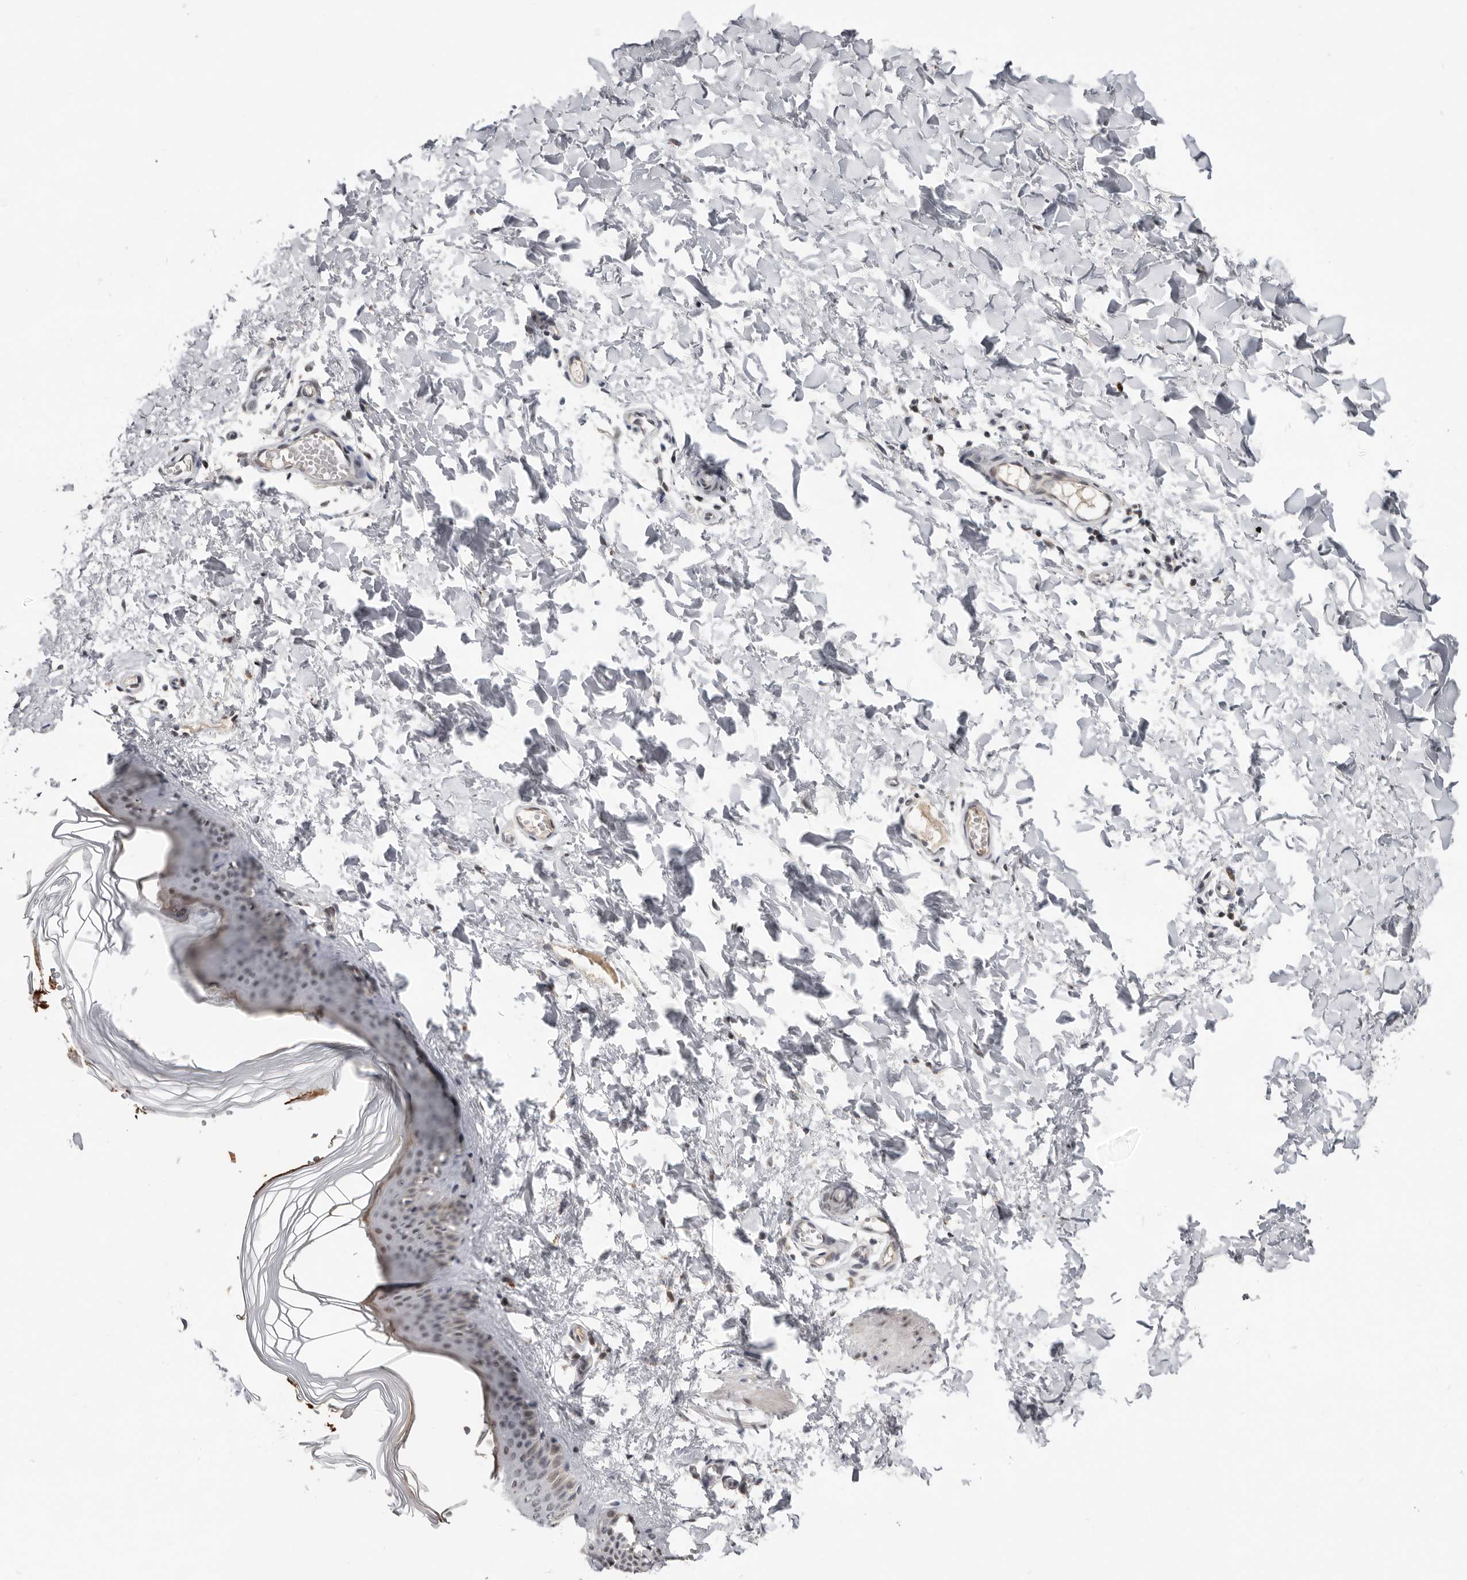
{"staining": {"intensity": "weak", "quantity": "25%-75%", "location": "nuclear"}, "tissue": "skin", "cell_type": "Fibroblasts", "image_type": "normal", "snomed": [{"axis": "morphology", "description": "Normal tissue, NOS"}, {"axis": "topography", "description": "Skin"}], "caption": "About 25%-75% of fibroblasts in normal human skin show weak nuclear protein positivity as visualized by brown immunohistochemical staining.", "gene": "BRCA2", "patient": {"sex": "female", "age": 27}}